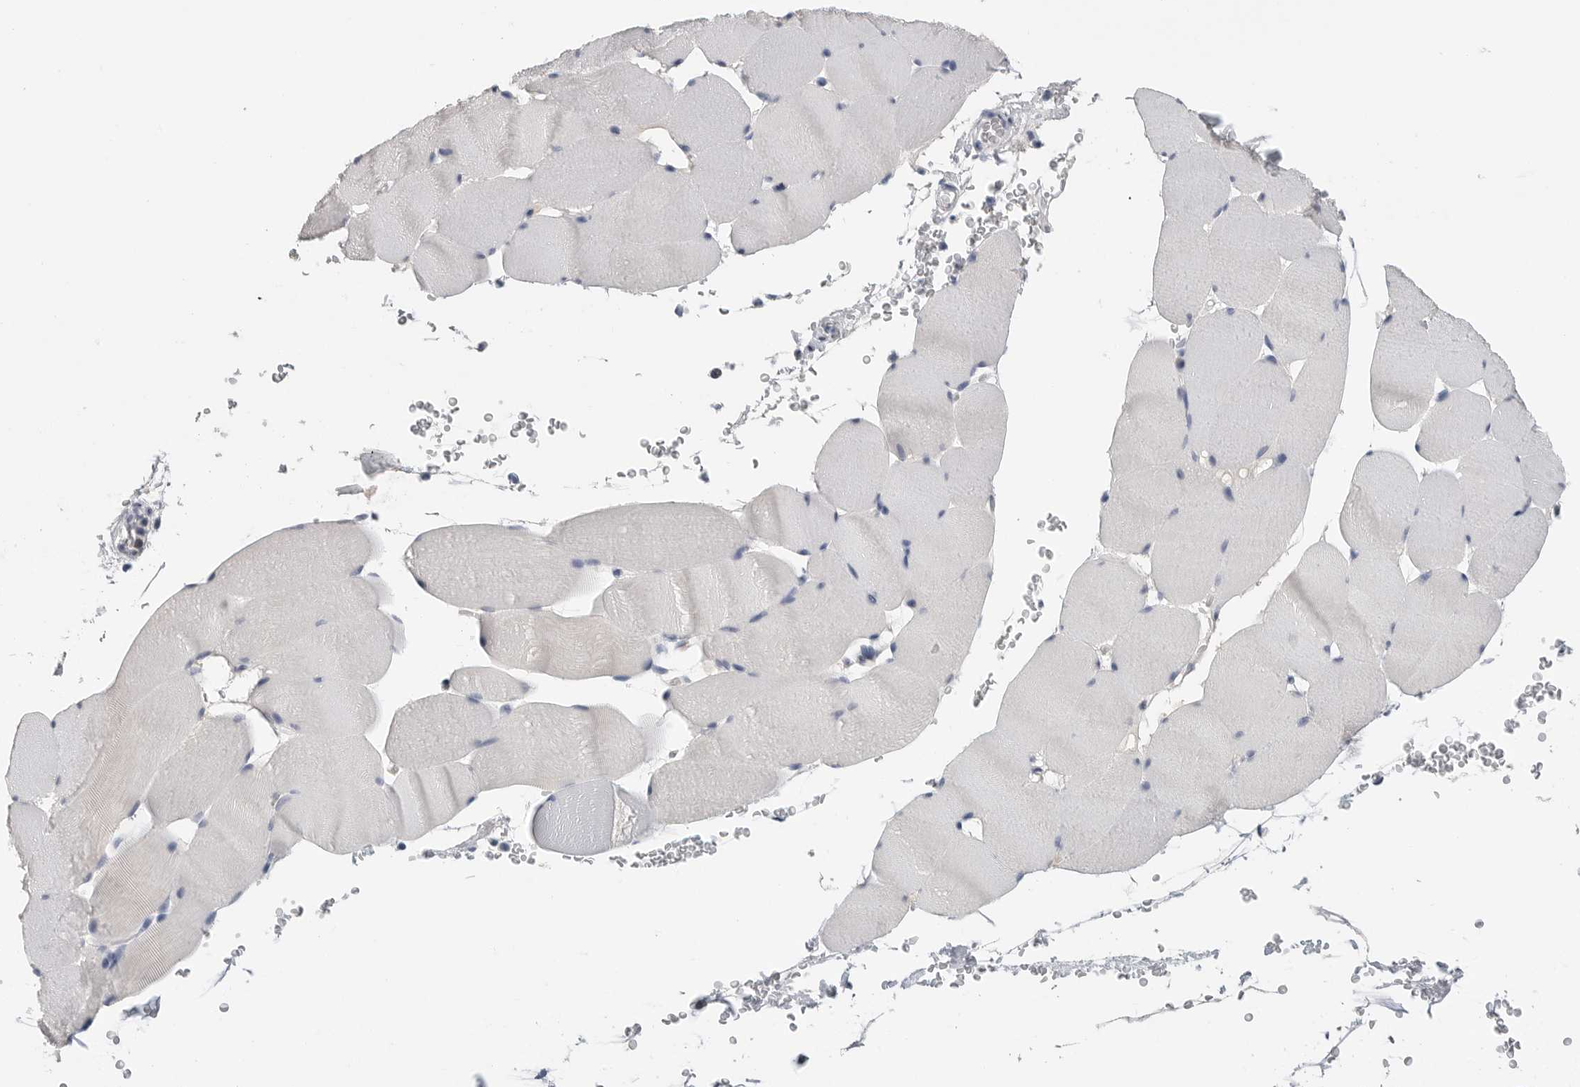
{"staining": {"intensity": "negative", "quantity": "none", "location": "none"}, "tissue": "skeletal muscle", "cell_type": "Myocytes", "image_type": "normal", "snomed": [{"axis": "morphology", "description": "Normal tissue, NOS"}, {"axis": "topography", "description": "Skeletal muscle"}], "caption": "High power microscopy photomicrograph of an IHC histopathology image of unremarkable skeletal muscle, revealing no significant staining in myocytes. (Stains: DAB immunohistochemistry (IHC) with hematoxylin counter stain, Microscopy: brightfield microscopy at high magnification).", "gene": "FABP6", "patient": {"sex": "male", "age": 62}}